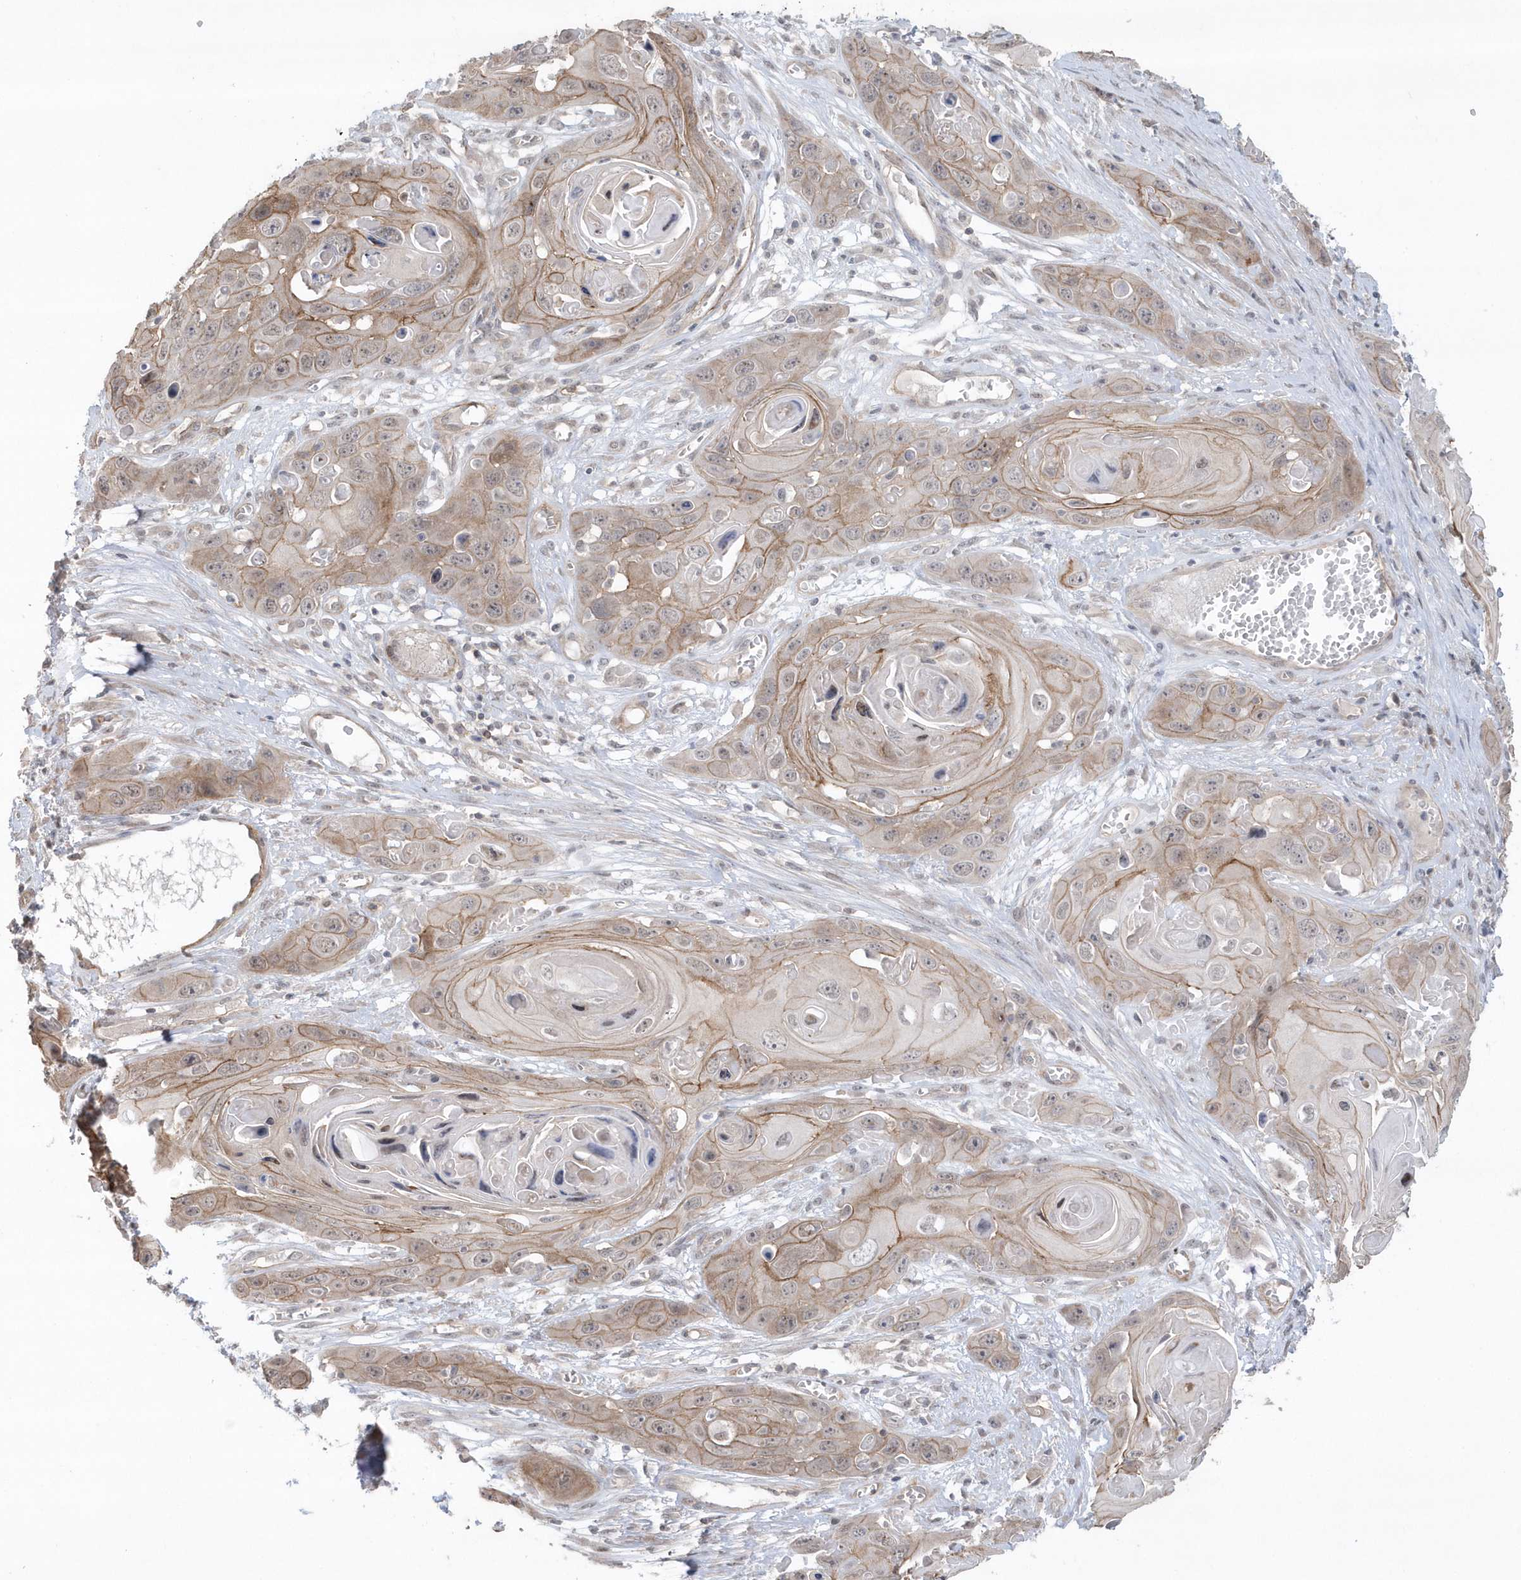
{"staining": {"intensity": "moderate", "quantity": "25%-75%", "location": "cytoplasmic/membranous"}, "tissue": "skin cancer", "cell_type": "Tumor cells", "image_type": "cancer", "snomed": [{"axis": "morphology", "description": "Squamous cell carcinoma, NOS"}, {"axis": "topography", "description": "Skin"}], "caption": "The immunohistochemical stain shows moderate cytoplasmic/membranous staining in tumor cells of skin cancer (squamous cell carcinoma) tissue.", "gene": "CRIP3", "patient": {"sex": "male", "age": 55}}